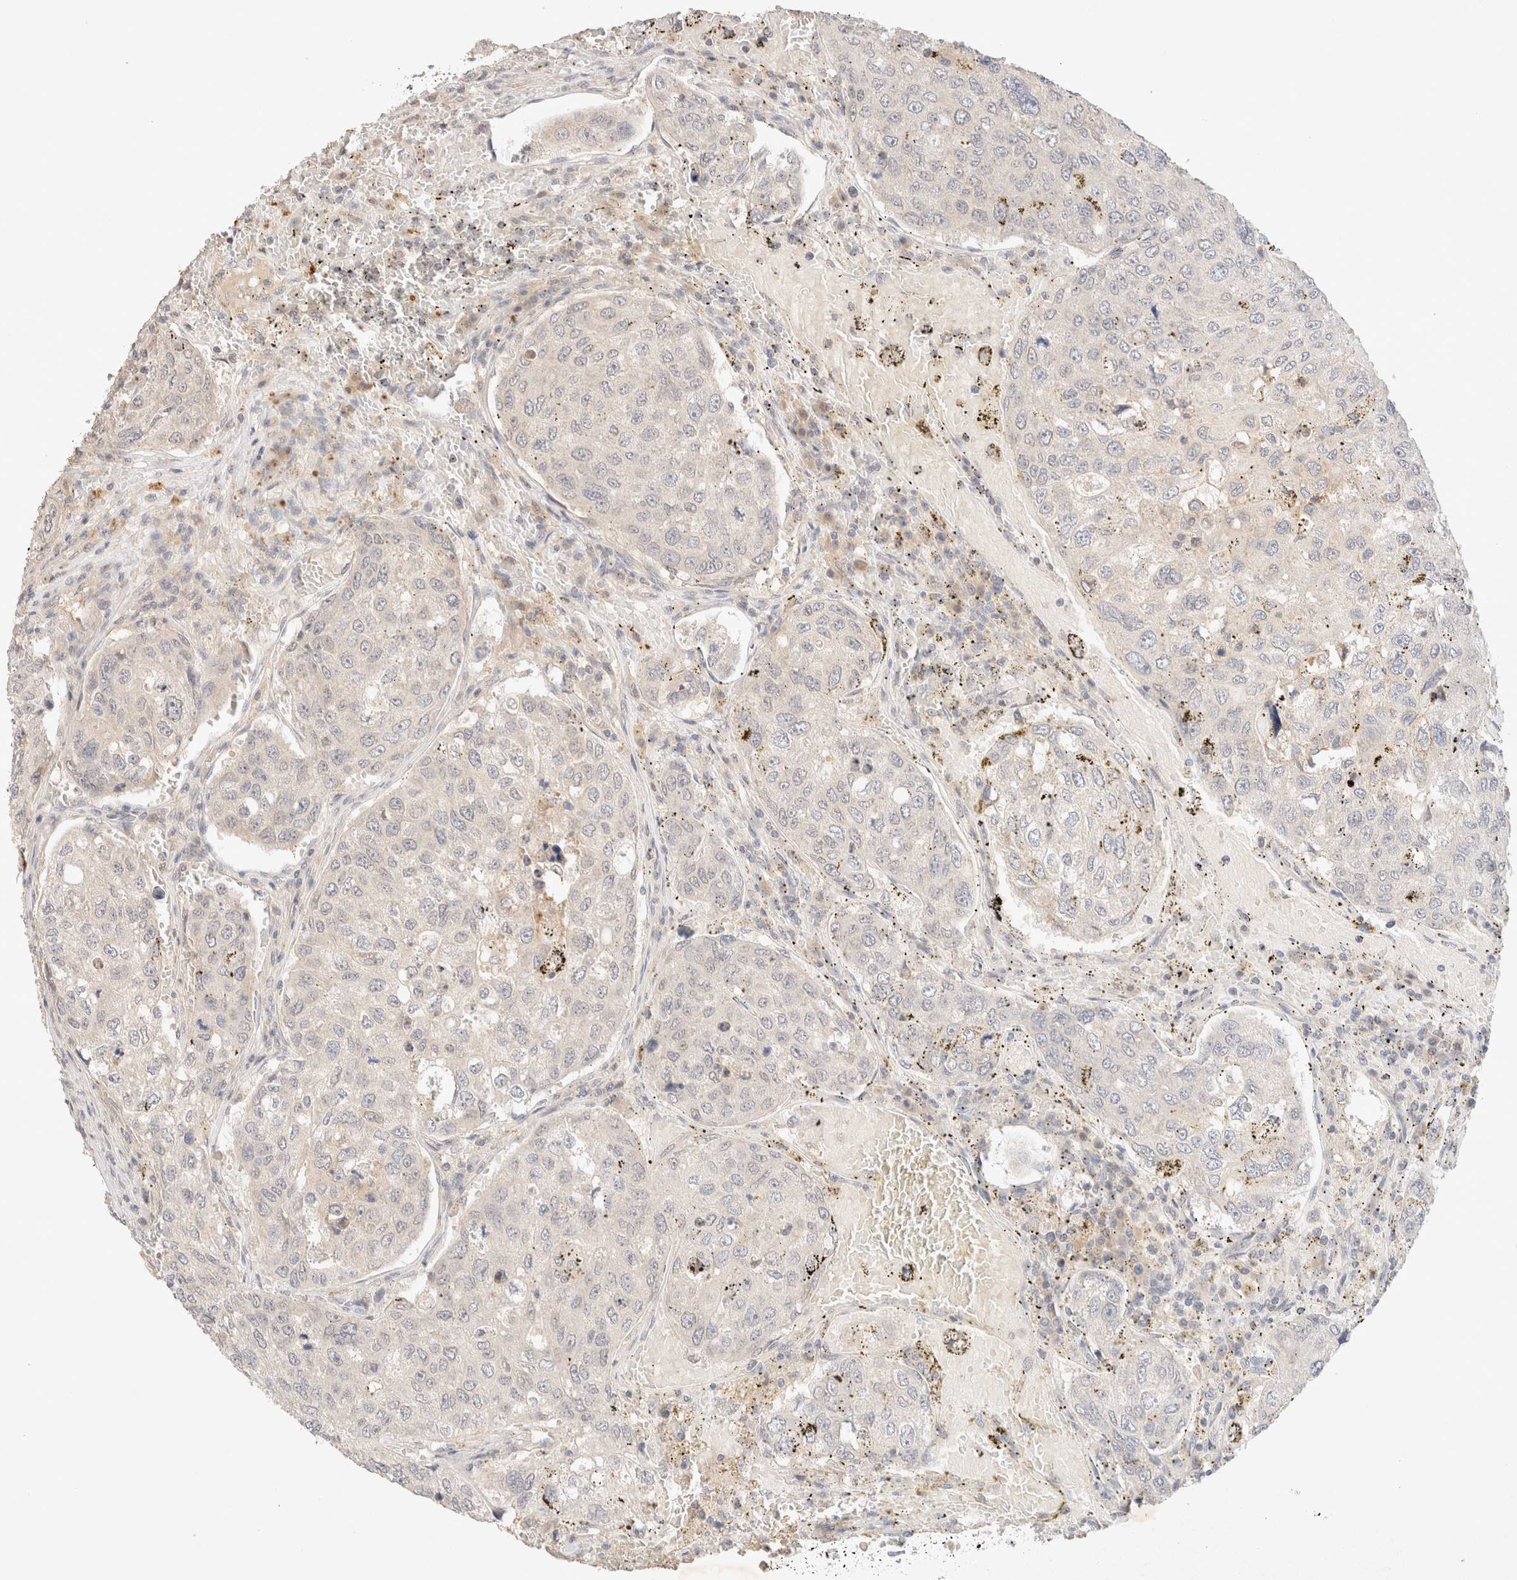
{"staining": {"intensity": "negative", "quantity": "none", "location": "none"}, "tissue": "urothelial cancer", "cell_type": "Tumor cells", "image_type": "cancer", "snomed": [{"axis": "morphology", "description": "Urothelial carcinoma, High grade"}, {"axis": "topography", "description": "Lymph node"}, {"axis": "topography", "description": "Urinary bladder"}], "caption": "DAB immunohistochemical staining of human urothelial carcinoma (high-grade) demonstrates no significant staining in tumor cells.", "gene": "SARM1", "patient": {"sex": "male", "age": 51}}